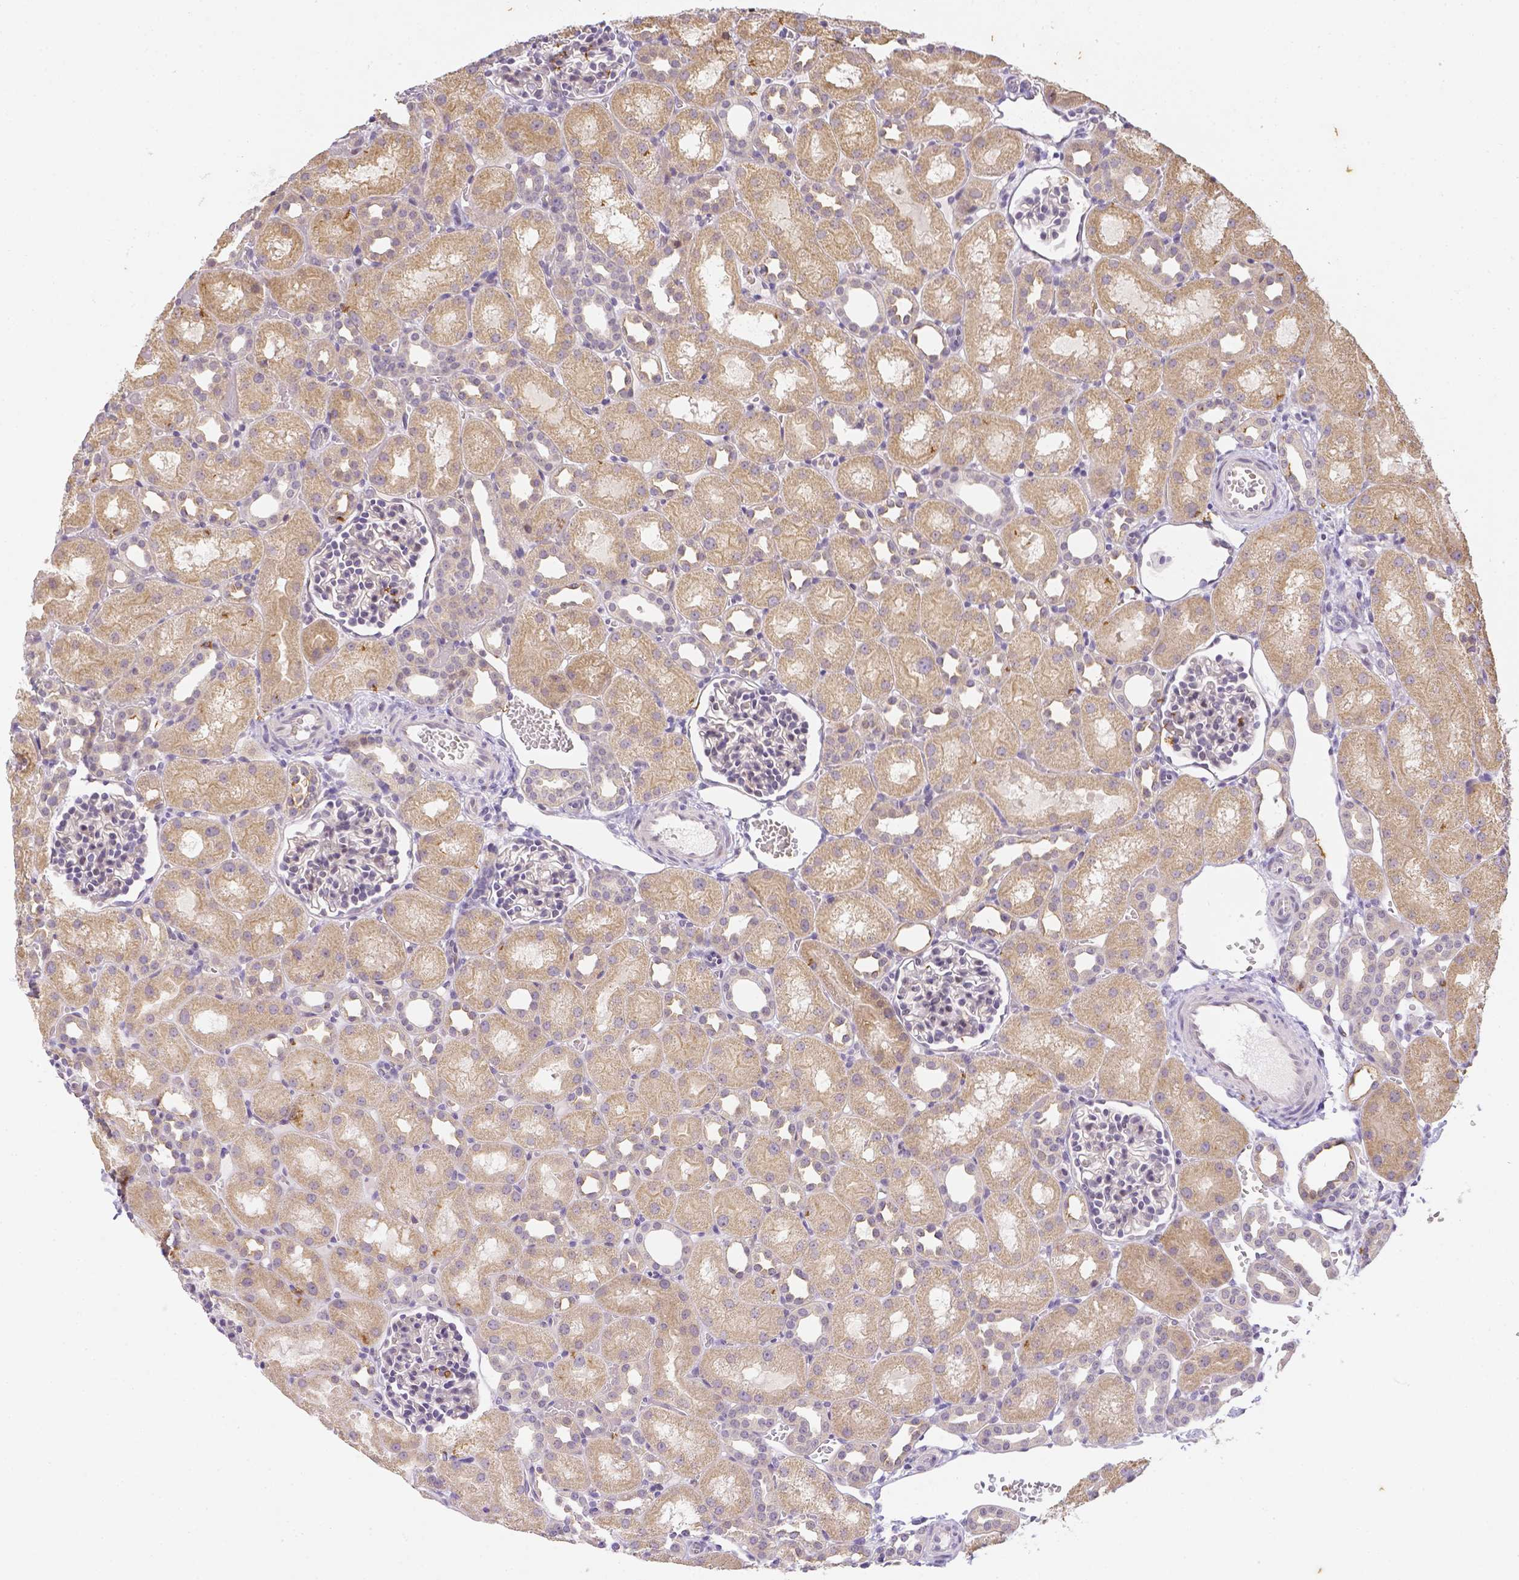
{"staining": {"intensity": "negative", "quantity": "none", "location": "none"}, "tissue": "kidney", "cell_type": "Cells in glomeruli", "image_type": "normal", "snomed": [{"axis": "morphology", "description": "Normal tissue, NOS"}, {"axis": "topography", "description": "Kidney"}], "caption": "The immunohistochemistry photomicrograph has no significant staining in cells in glomeruli of kidney.", "gene": "ZNF280B", "patient": {"sex": "male", "age": 1}}